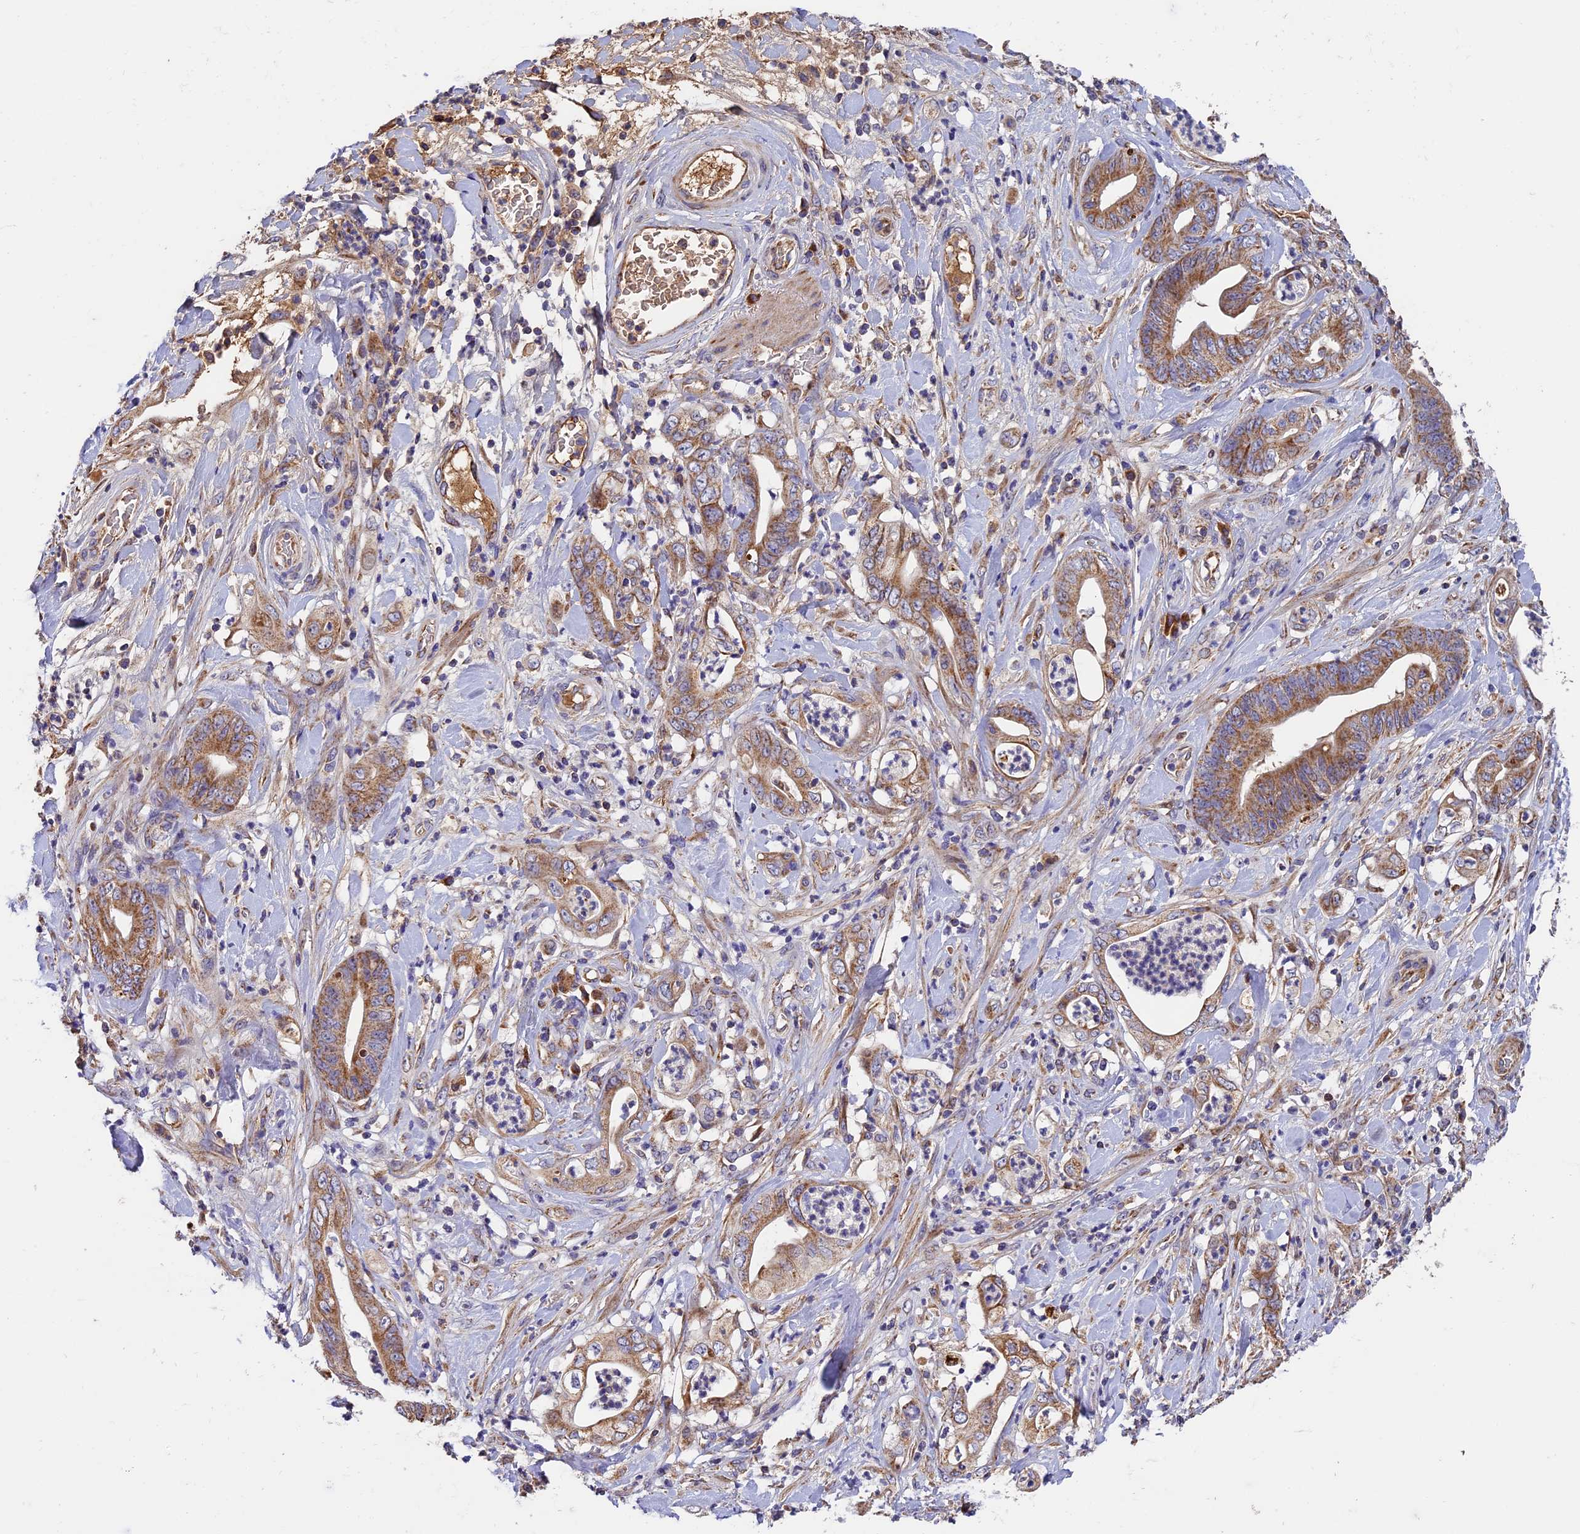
{"staining": {"intensity": "moderate", "quantity": ">75%", "location": "cytoplasmic/membranous"}, "tissue": "stomach cancer", "cell_type": "Tumor cells", "image_type": "cancer", "snomed": [{"axis": "morphology", "description": "Adenocarcinoma, NOS"}, {"axis": "topography", "description": "Stomach"}], "caption": "This photomicrograph demonstrates immunohistochemistry staining of adenocarcinoma (stomach), with medium moderate cytoplasmic/membranous positivity in approximately >75% of tumor cells.", "gene": "OCEL1", "patient": {"sex": "female", "age": 73}}